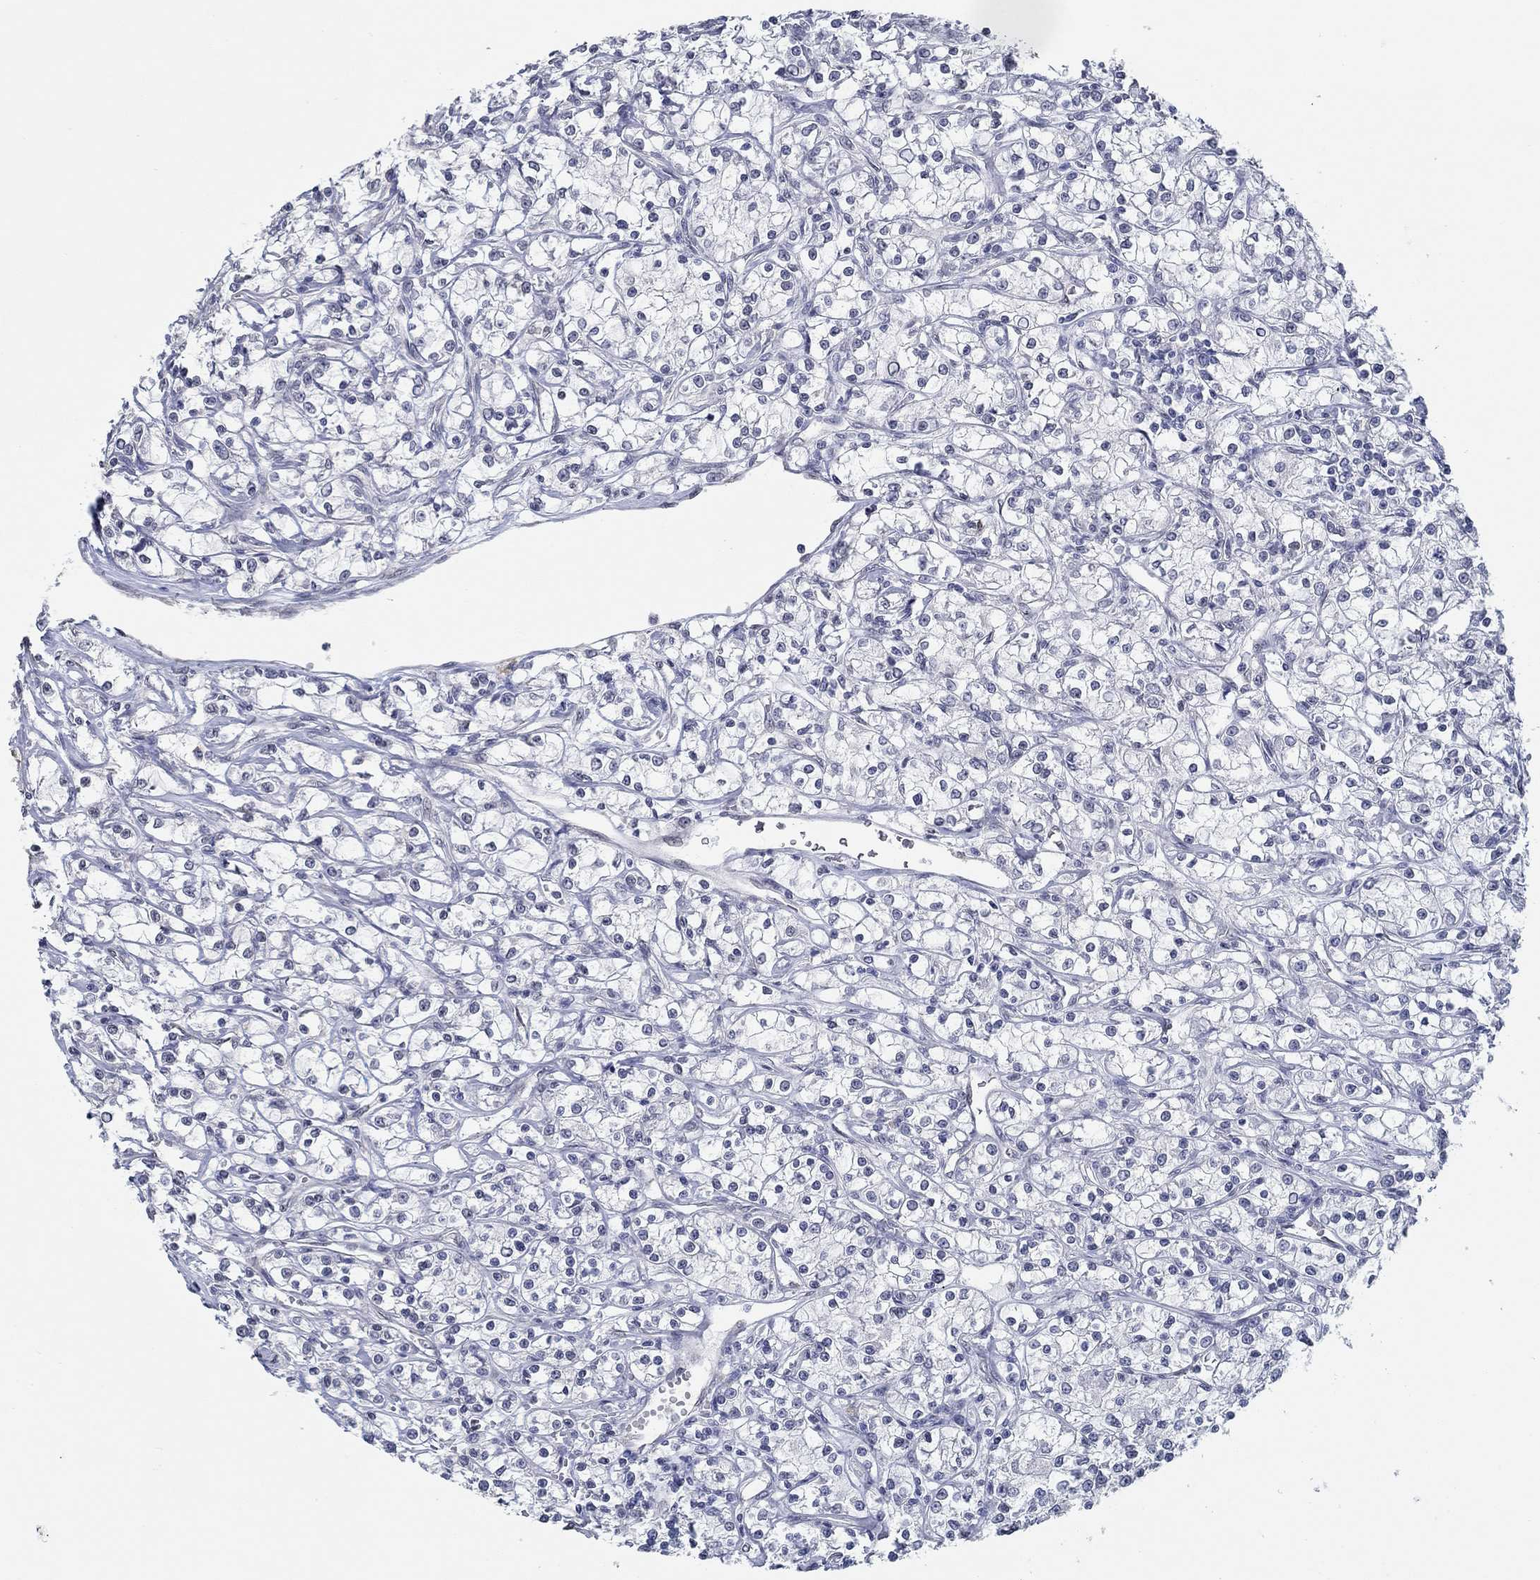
{"staining": {"intensity": "negative", "quantity": "none", "location": "none"}, "tissue": "renal cancer", "cell_type": "Tumor cells", "image_type": "cancer", "snomed": [{"axis": "morphology", "description": "Adenocarcinoma, NOS"}, {"axis": "topography", "description": "Kidney"}], "caption": "This micrograph is of renal adenocarcinoma stained with IHC to label a protein in brown with the nuclei are counter-stained blue. There is no staining in tumor cells.", "gene": "NUP155", "patient": {"sex": "female", "age": 59}}